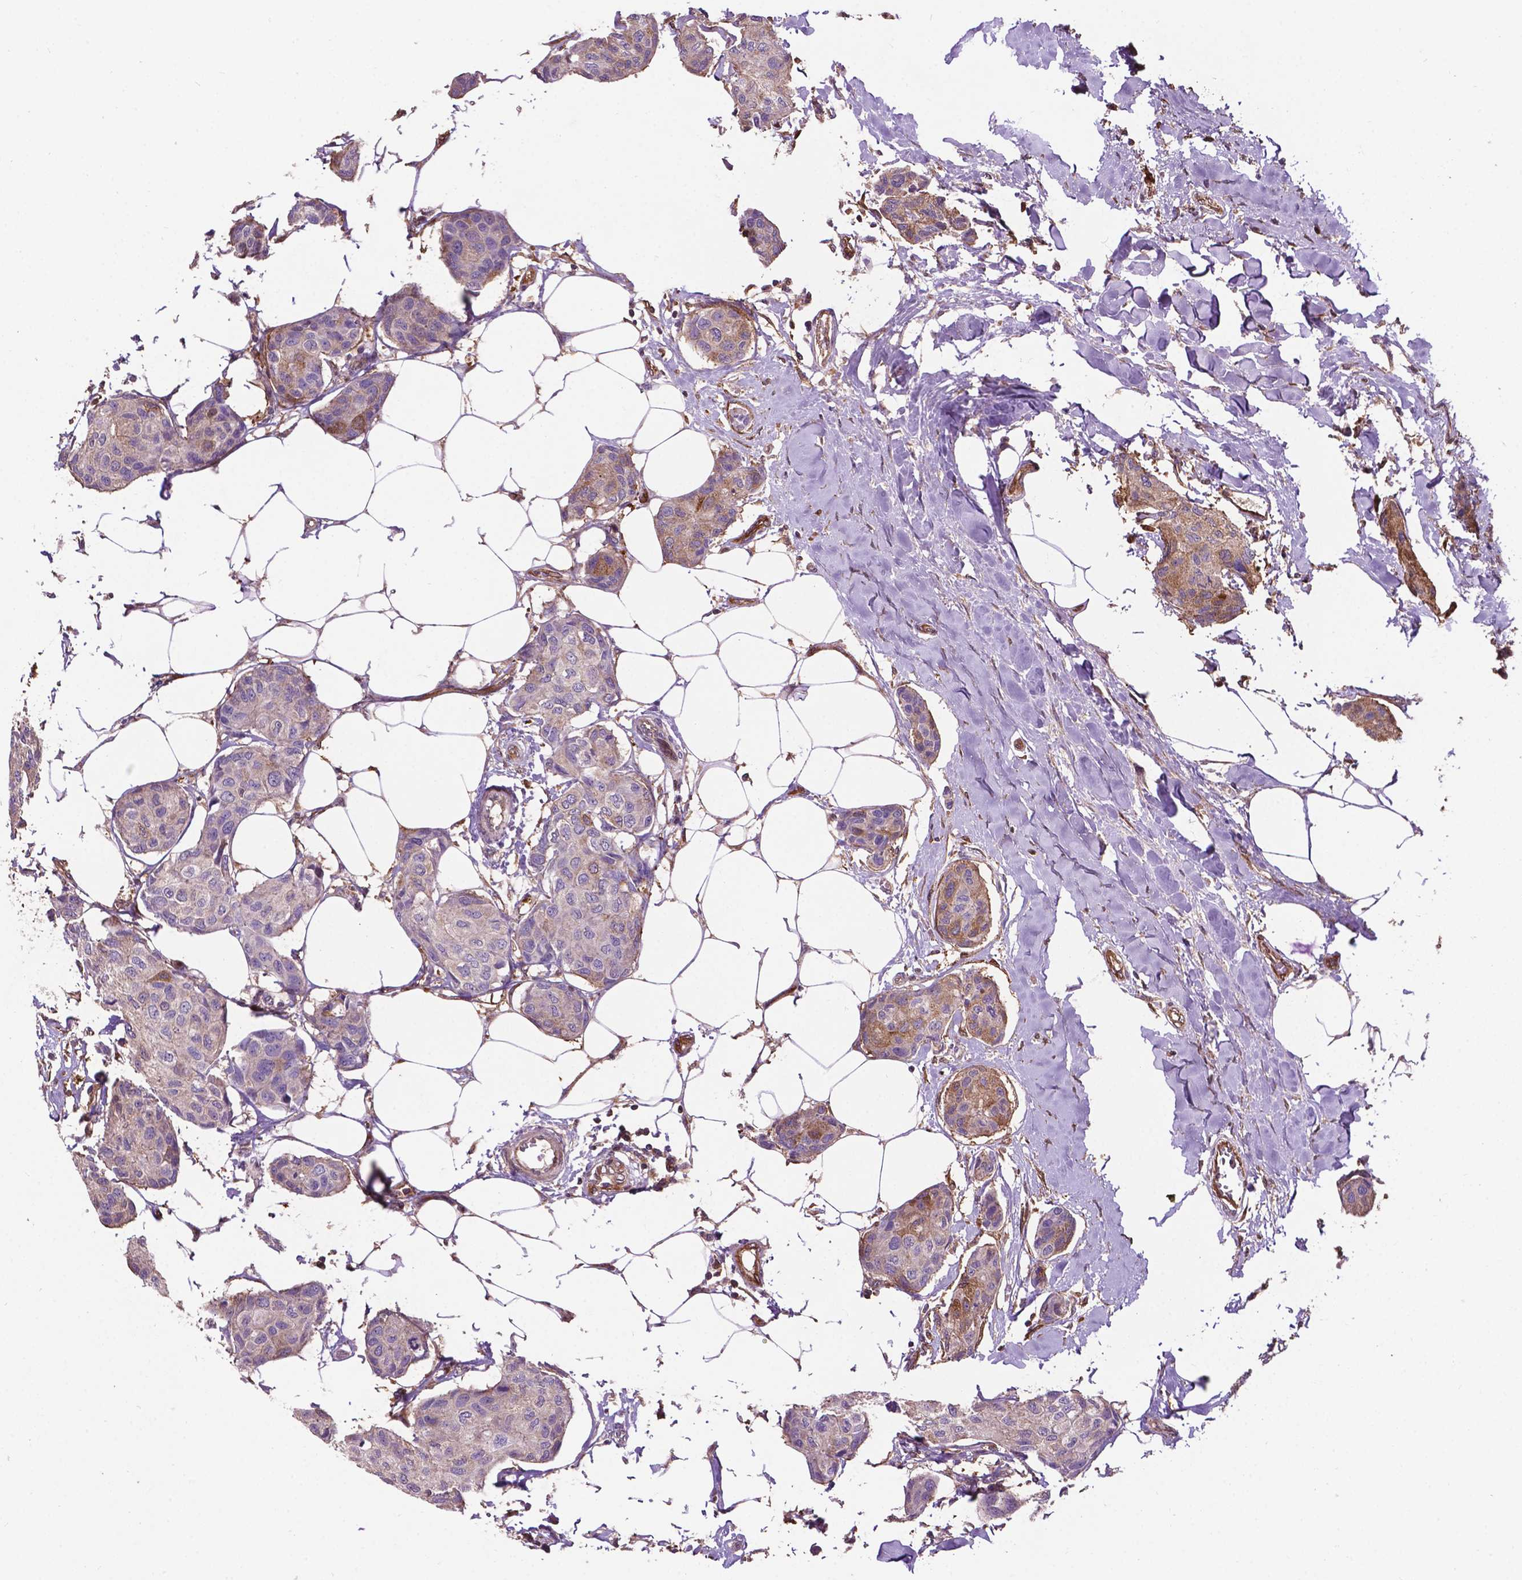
{"staining": {"intensity": "moderate", "quantity": "<25%", "location": "cytoplasmic/membranous"}, "tissue": "breast cancer", "cell_type": "Tumor cells", "image_type": "cancer", "snomed": [{"axis": "morphology", "description": "Duct carcinoma"}, {"axis": "topography", "description": "Breast"}], "caption": "An immunohistochemistry (IHC) photomicrograph of tumor tissue is shown. Protein staining in brown labels moderate cytoplasmic/membranous positivity in breast cancer (intraductal carcinoma) within tumor cells. (DAB (3,3'-diaminobenzidine) IHC, brown staining for protein, blue staining for nuclei).", "gene": "SMAD3", "patient": {"sex": "female", "age": 80}}